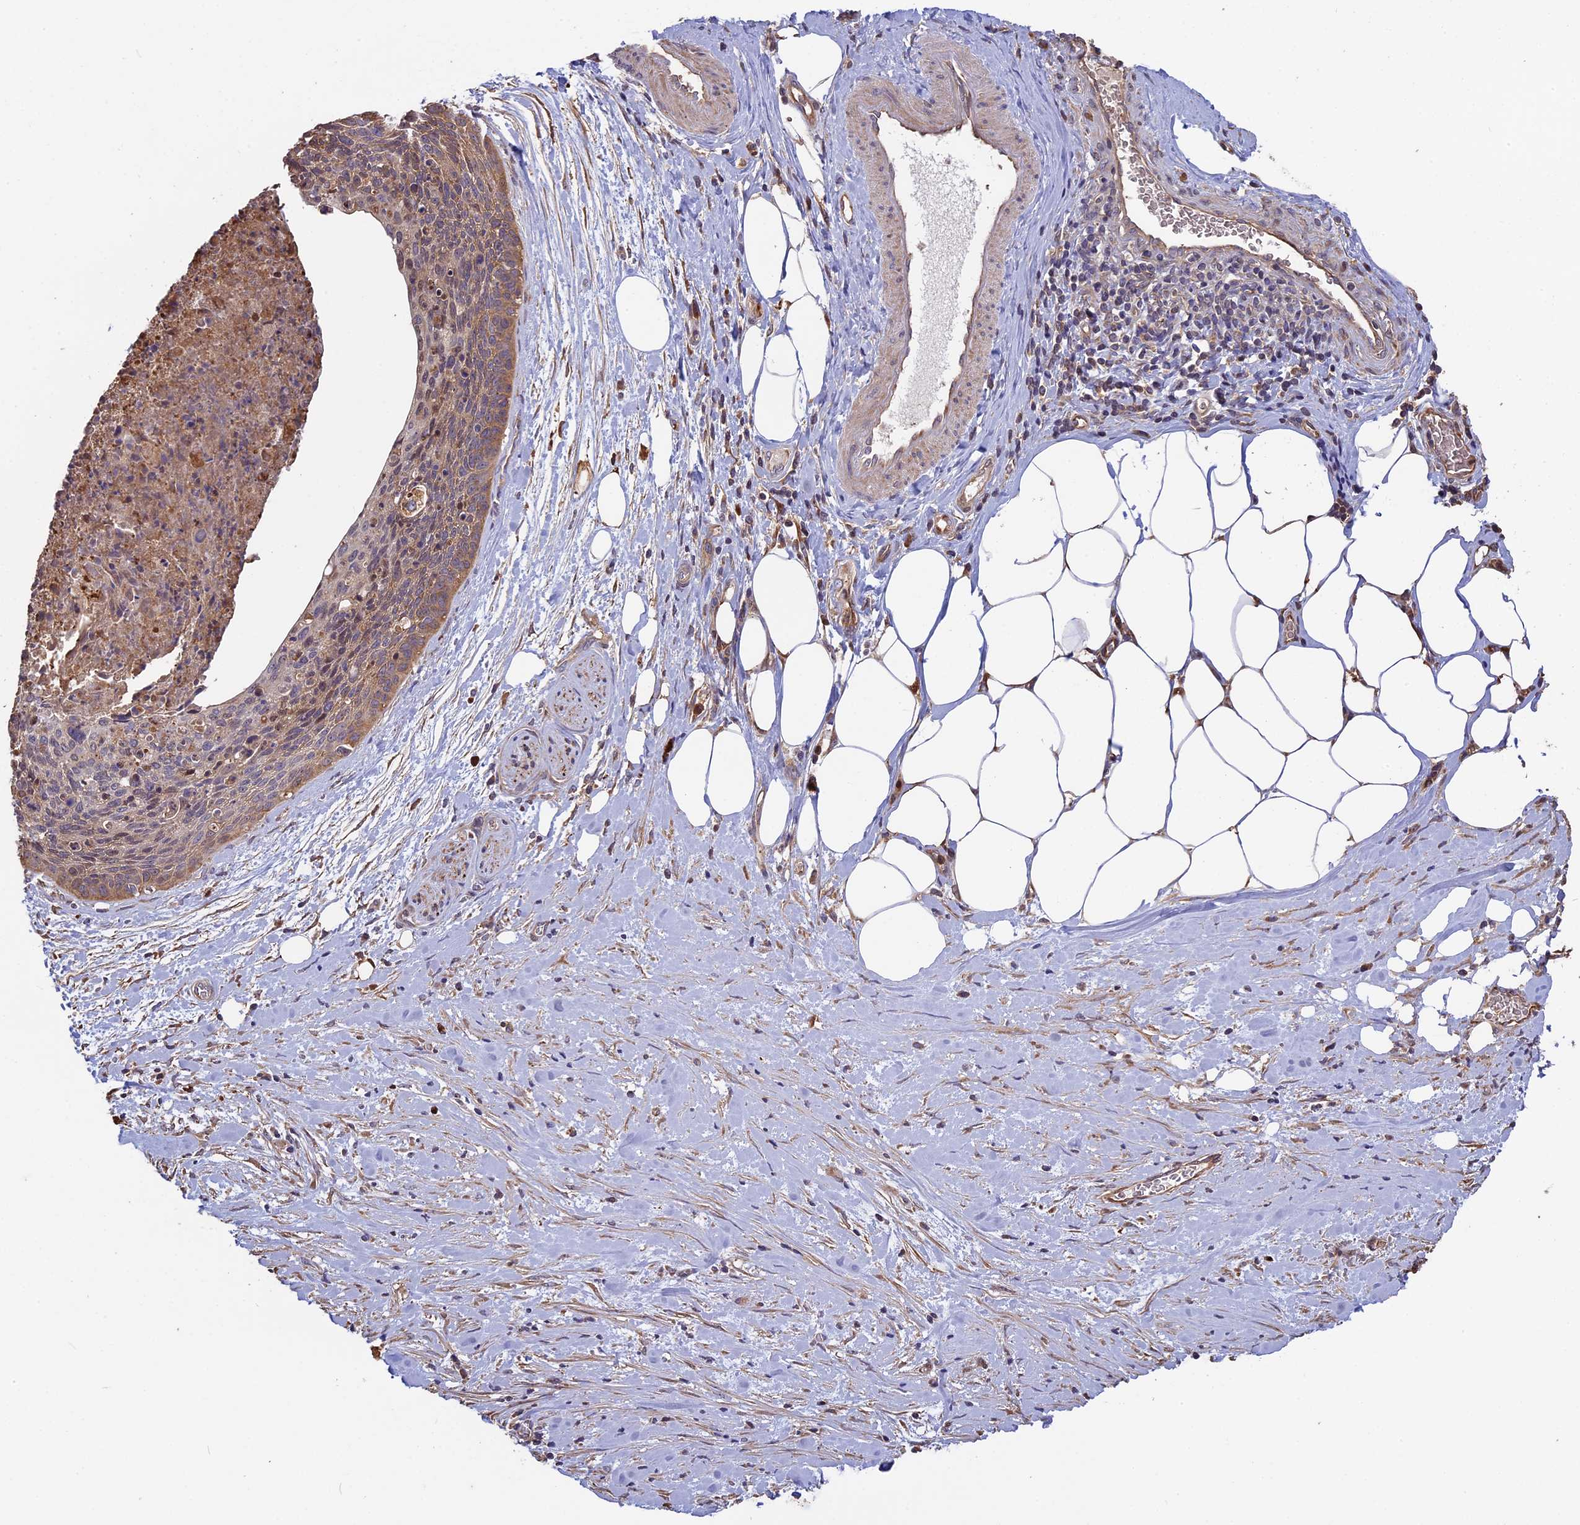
{"staining": {"intensity": "weak", "quantity": "25%-75%", "location": "cytoplasmic/membranous"}, "tissue": "cervical cancer", "cell_type": "Tumor cells", "image_type": "cancer", "snomed": [{"axis": "morphology", "description": "Squamous cell carcinoma, NOS"}, {"axis": "topography", "description": "Cervix"}], "caption": "This micrograph reveals IHC staining of human cervical squamous cell carcinoma, with low weak cytoplasmic/membranous staining in about 25%-75% of tumor cells.", "gene": "VWA3A", "patient": {"sex": "female", "age": 55}}